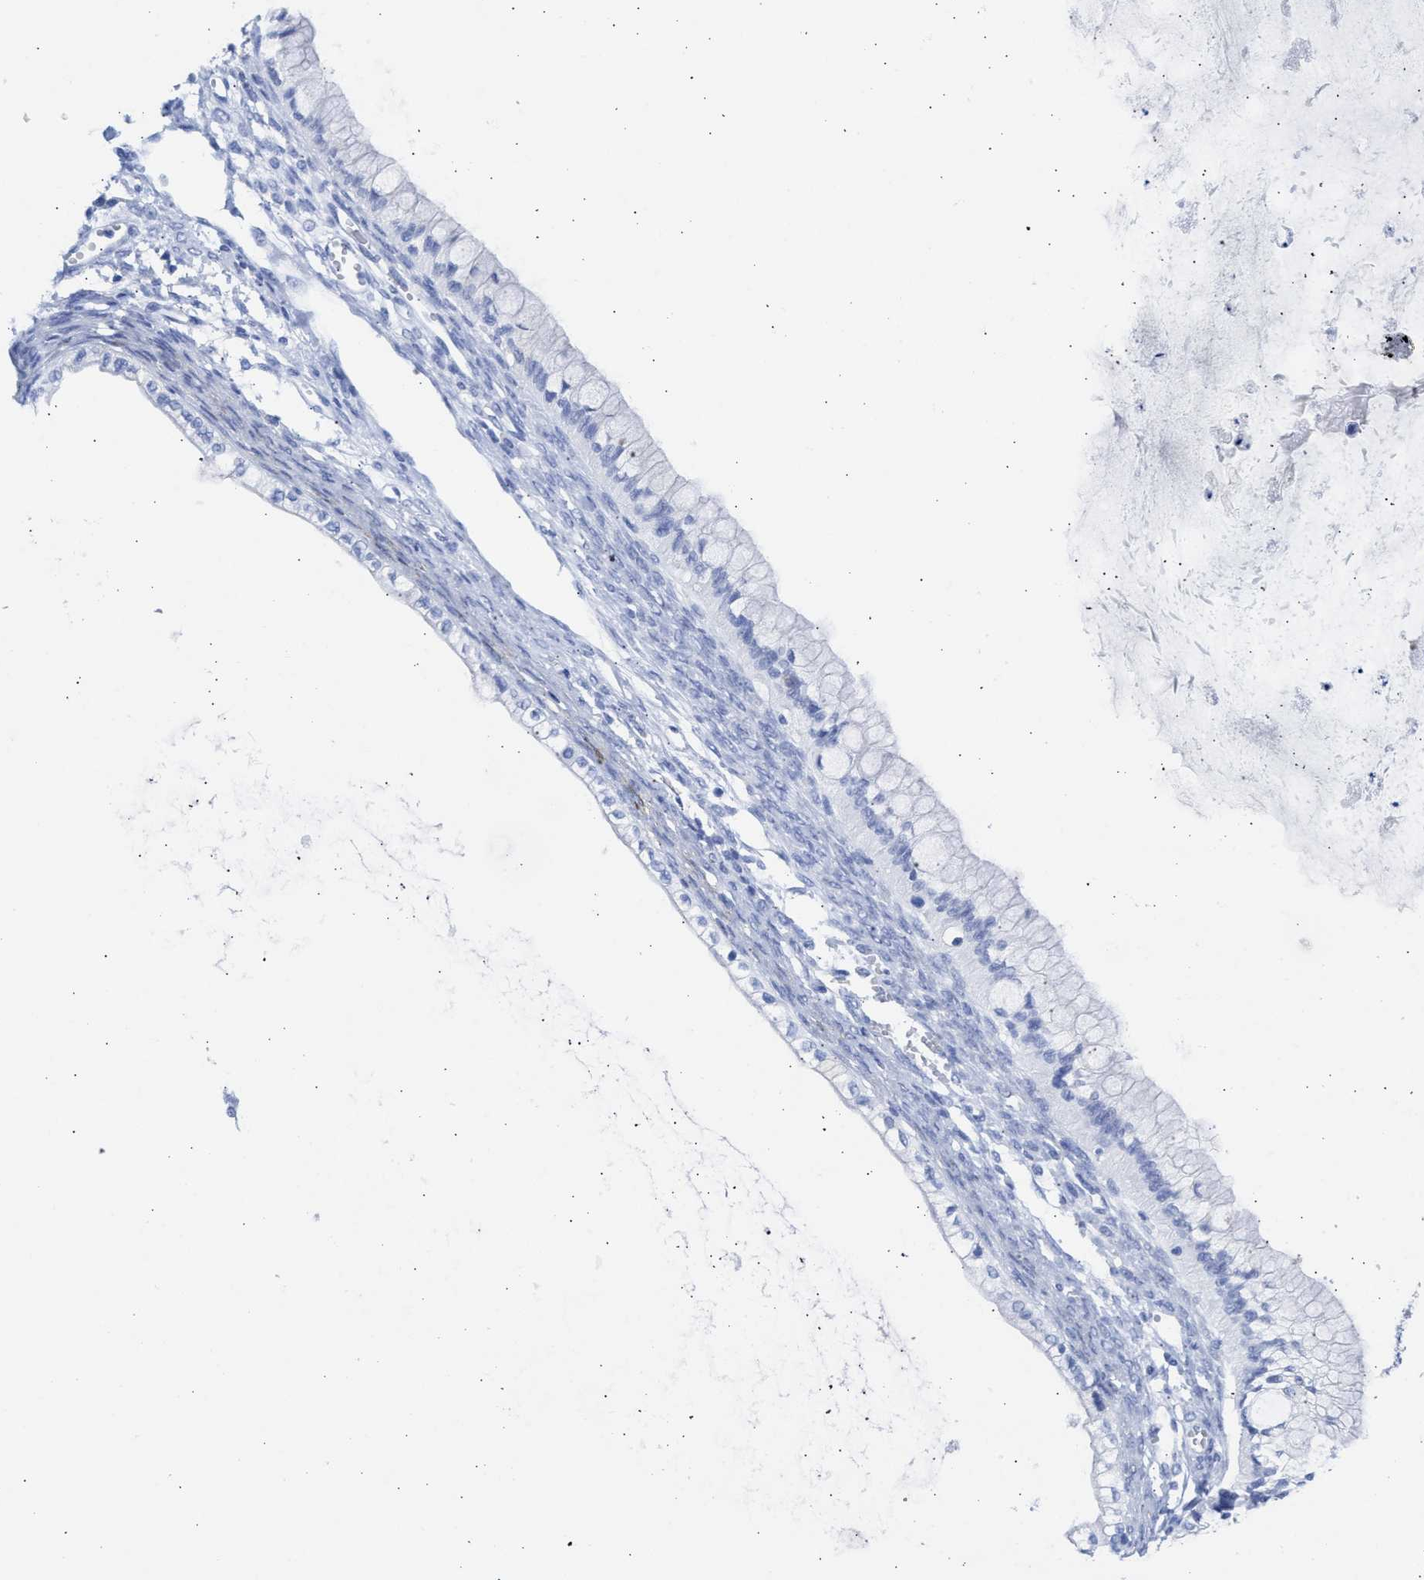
{"staining": {"intensity": "negative", "quantity": "none", "location": "none"}, "tissue": "ovarian cancer", "cell_type": "Tumor cells", "image_type": "cancer", "snomed": [{"axis": "morphology", "description": "Cystadenocarcinoma, mucinous, NOS"}, {"axis": "topography", "description": "Ovary"}], "caption": "An immunohistochemistry (IHC) histopathology image of mucinous cystadenocarcinoma (ovarian) is shown. There is no staining in tumor cells of mucinous cystadenocarcinoma (ovarian).", "gene": "NCAM1", "patient": {"sex": "female", "age": 57}}